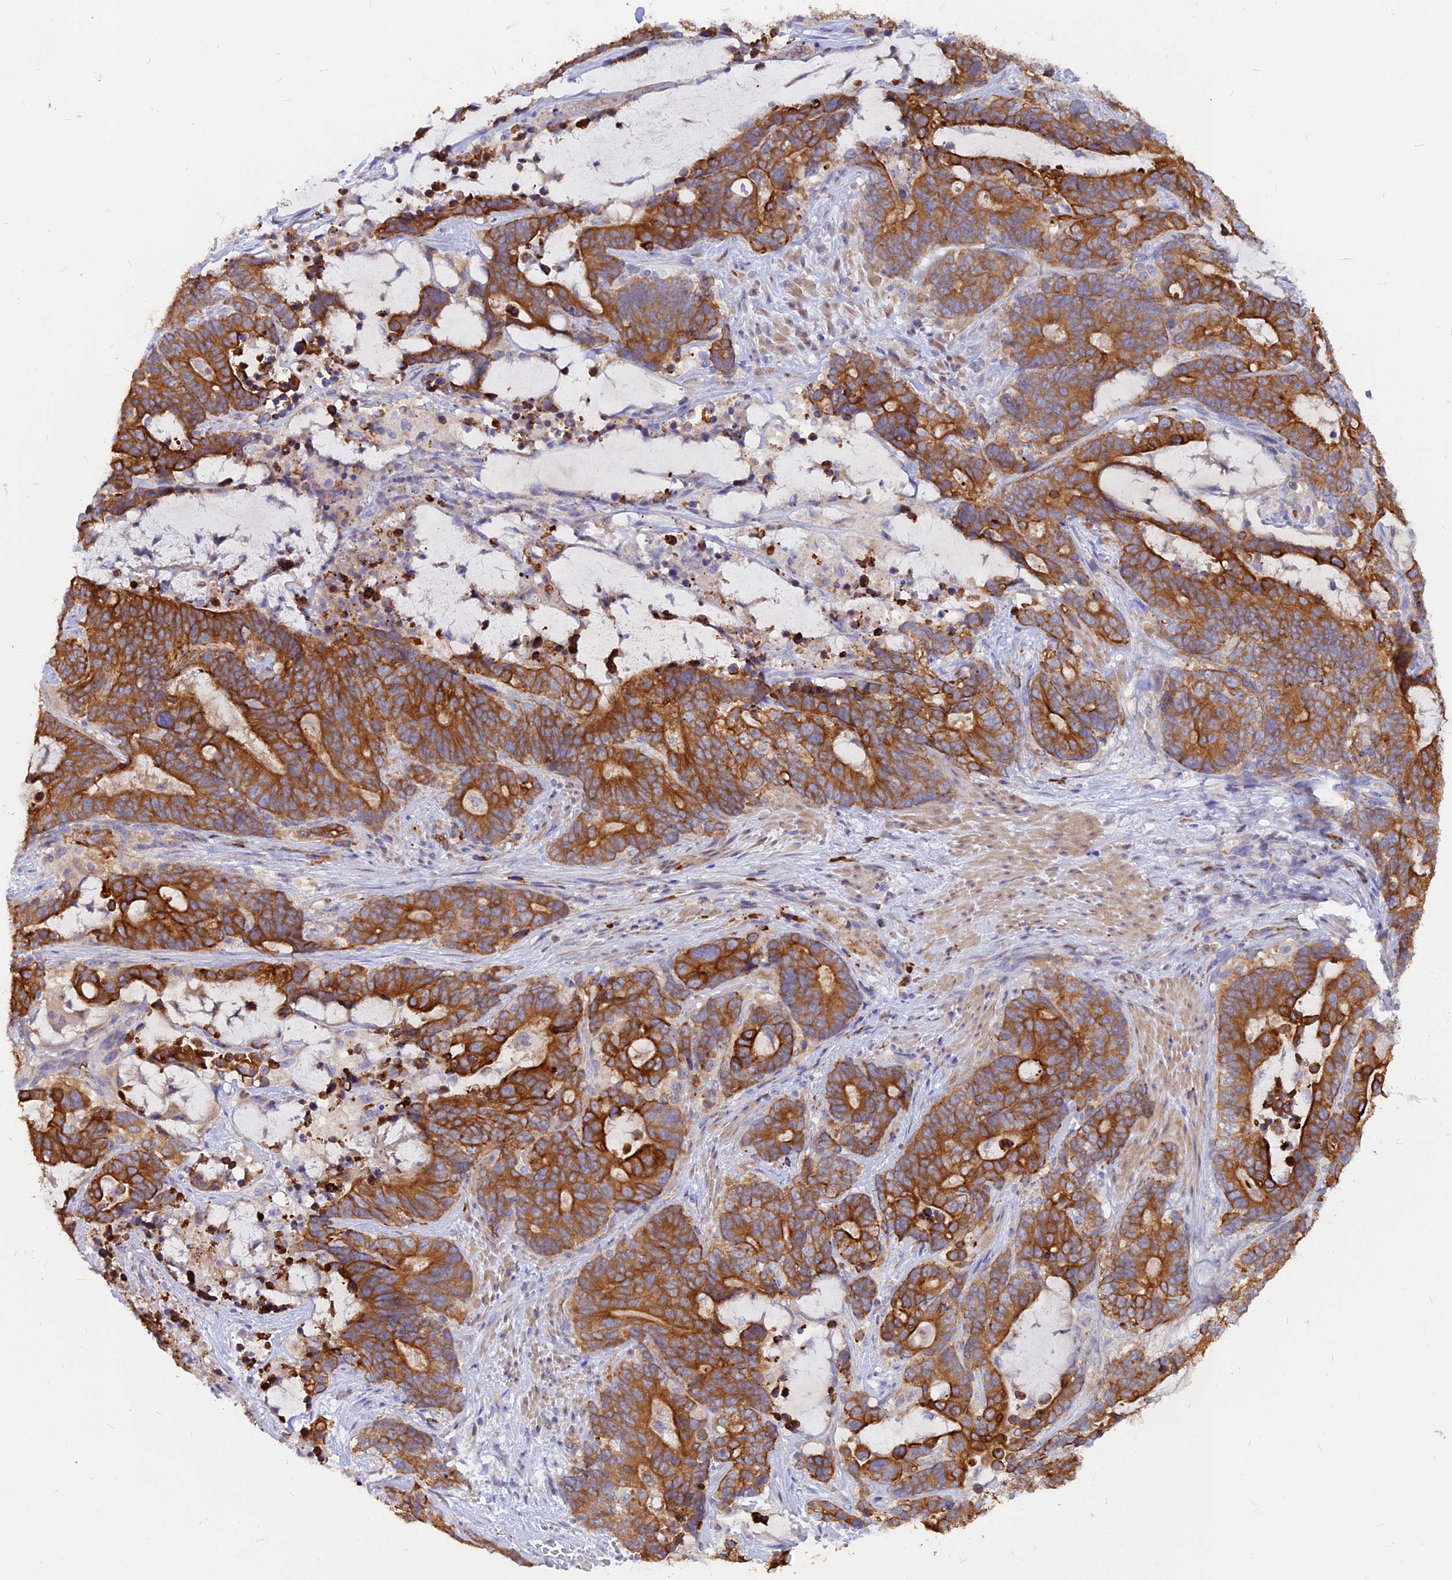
{"staining": {"intensity": "strong", "quantity": ">75%", "location": "cytoplasmic/membranous"}, "tissue": "stomach cancer", "cell_type": "Tumor cells", "image_type": "cancer", "snomed": [{"axis": "morphology", "description": "Adenocarcinoma, NOS"}, {"axis": "topography", "description": "Stomach"}], "caption": "Tumor cells exhibit high levels of strong cytoplasmic/membranous positivity in approximately >75% of cells in stomach adenocarcinoma. The staining was performed using DAB, with brown indicating positive protein expression. Nuclei are stained blue with hematoxylin.", "gene": "DENND2D", "patient": {"sex": "female", "age": 76}}